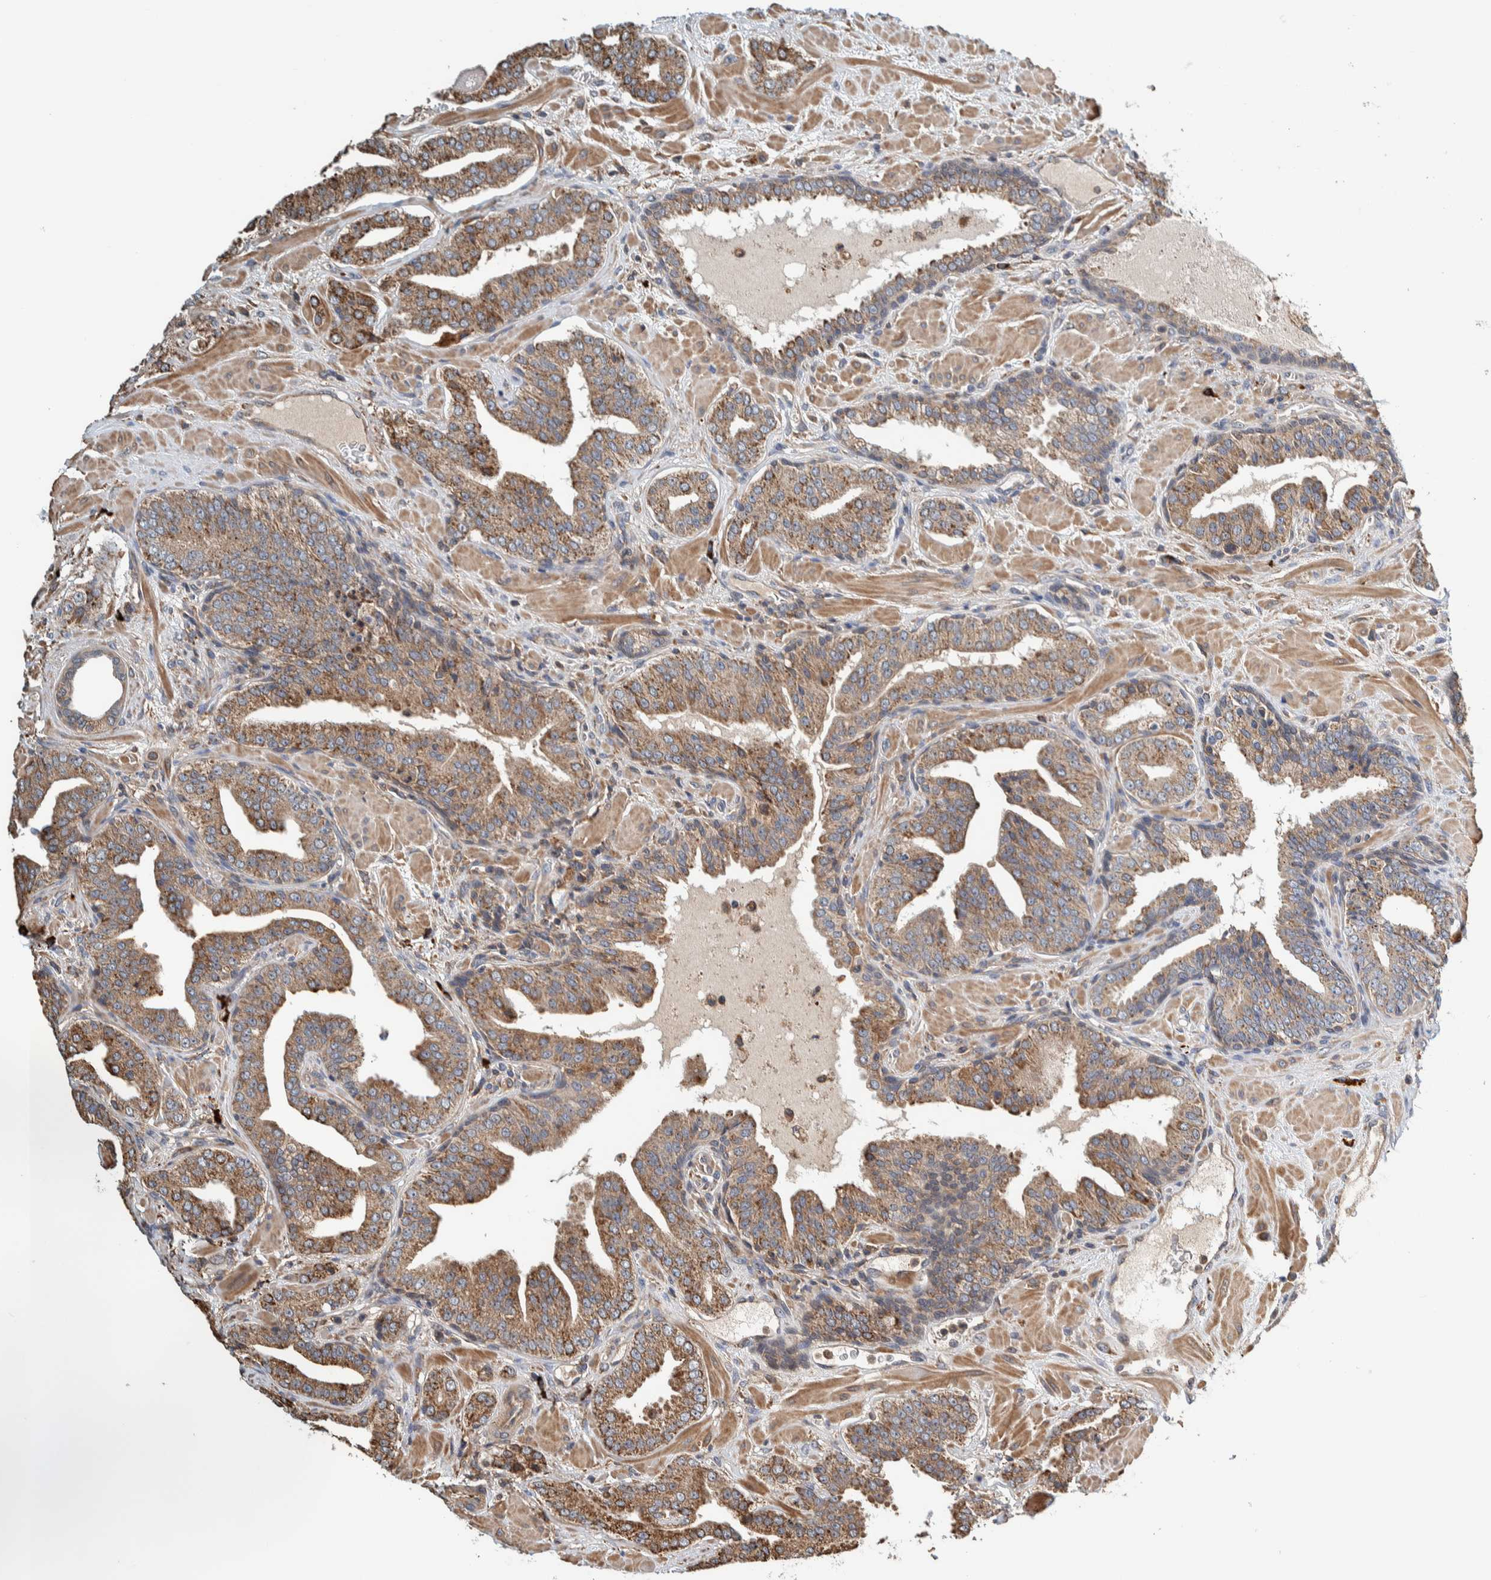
{"staining": {"intensity": "moderate", "quantity": ">75%", "location": "cytoplasmic/membranous"}, "tissue": "prostate cancer", "cell_type": "Tumor cells", "image_type": "cancer", "snomed": [{"axis": "morphology", "description": "Adenocarcinoma, Low grade"}, {"axis": "topography", "description": "Prostate"}], "caption": "Immunohistochemical staining of human prostate low-grade adenocarcinoma demonstrates moderate cytoplasmic/membranous protein expression in about >75% of tumor cells.", "gene": "PLA2G3", "patient": {"sex": "male", "age": 62}}